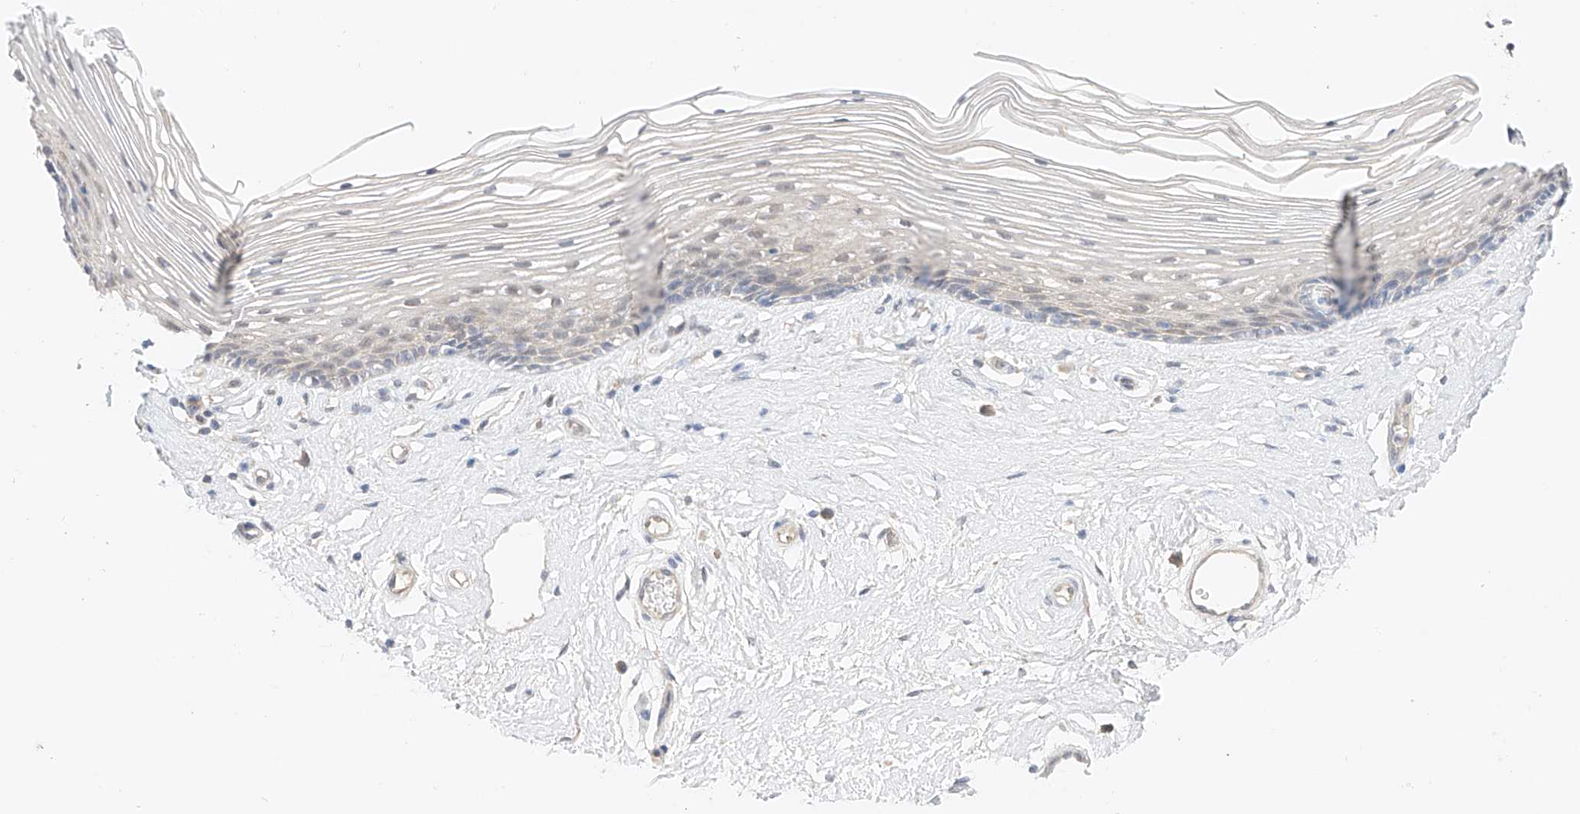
{"staining": {"intensity": "negative", "quantity": "none", "location": "none"}, "tissue": "vagina", "cell_type": "Squamous epithelial cells", "image_type": "normal", "snomed": [{"axis": "morphology", "description": "Normal tissue, NOS"}, {"axis": "topography", "description": "Vagina"}], "caption": "High power microscopy histopathology image of an immunohistochemistry (IHC) histopathology image of unremarkable vagina, revealing no significant positivity in squamous epithelial cells.", "gene": "IL22RA2", "patient": {"sex": "female", "age": 46}}